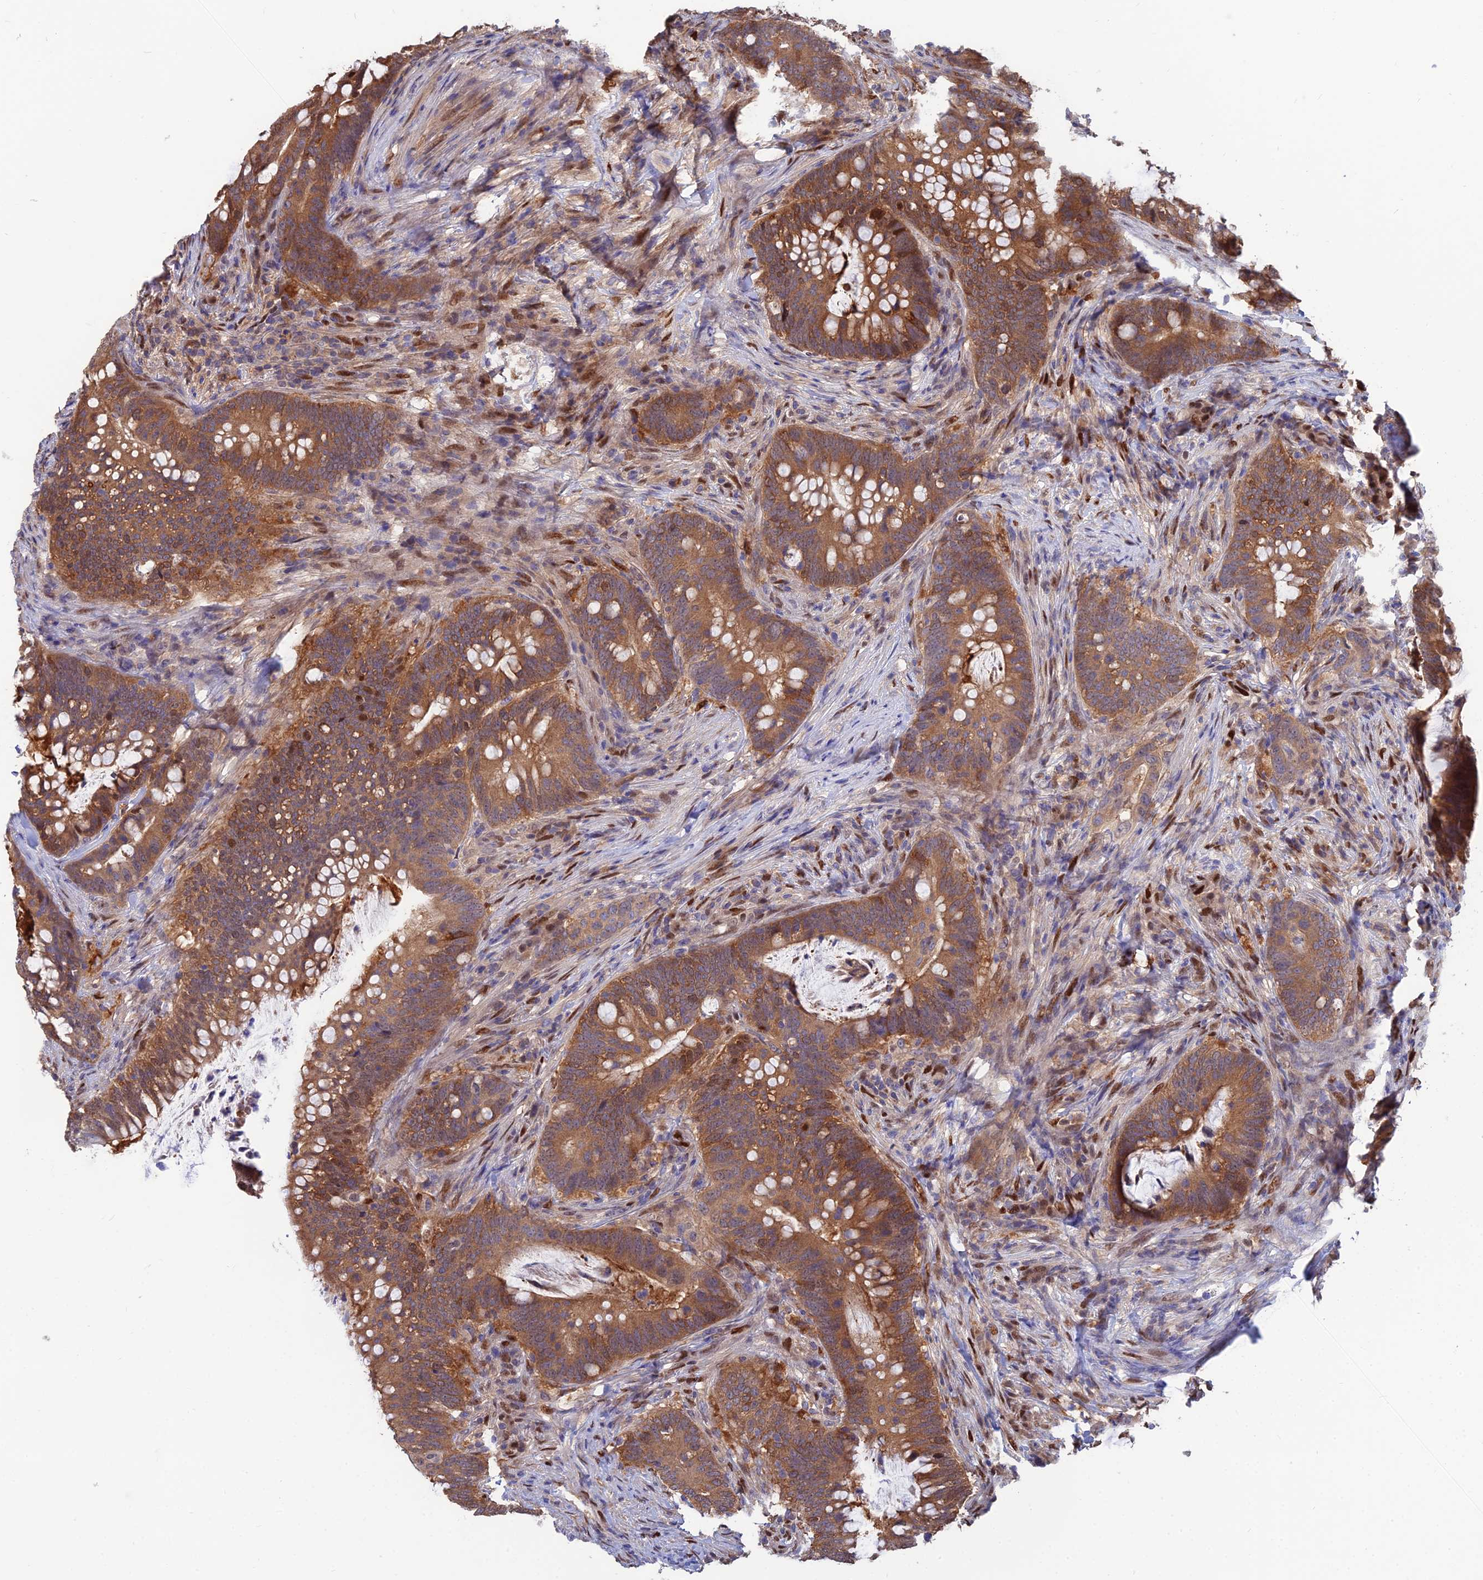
{"staining": {"intensity": "moderate", "quantity": ">75%", "location": "cytoplasmic/membranous,nuclear"}, "tissue": "colorectal cancer", "cell_type": "Tumor cells", "image_type": "cancer", "snomed": [{"axis": "morphology", "description": "Adenocarcinoma, NOS"}, {"axis": "topography", "description": "Colon"}], "caption": "Protein expression analysis of colorectal cancer (adenocarcinoma) demonstrates moderate cytoplasmic/membranous and nuclear positivity in about >75% of tumor cells. The protein of interest is shown in brown color, while the nuclei are stained blue.", "gene": "DNPEP", "patient": {"sex": "female", "age": 66}}